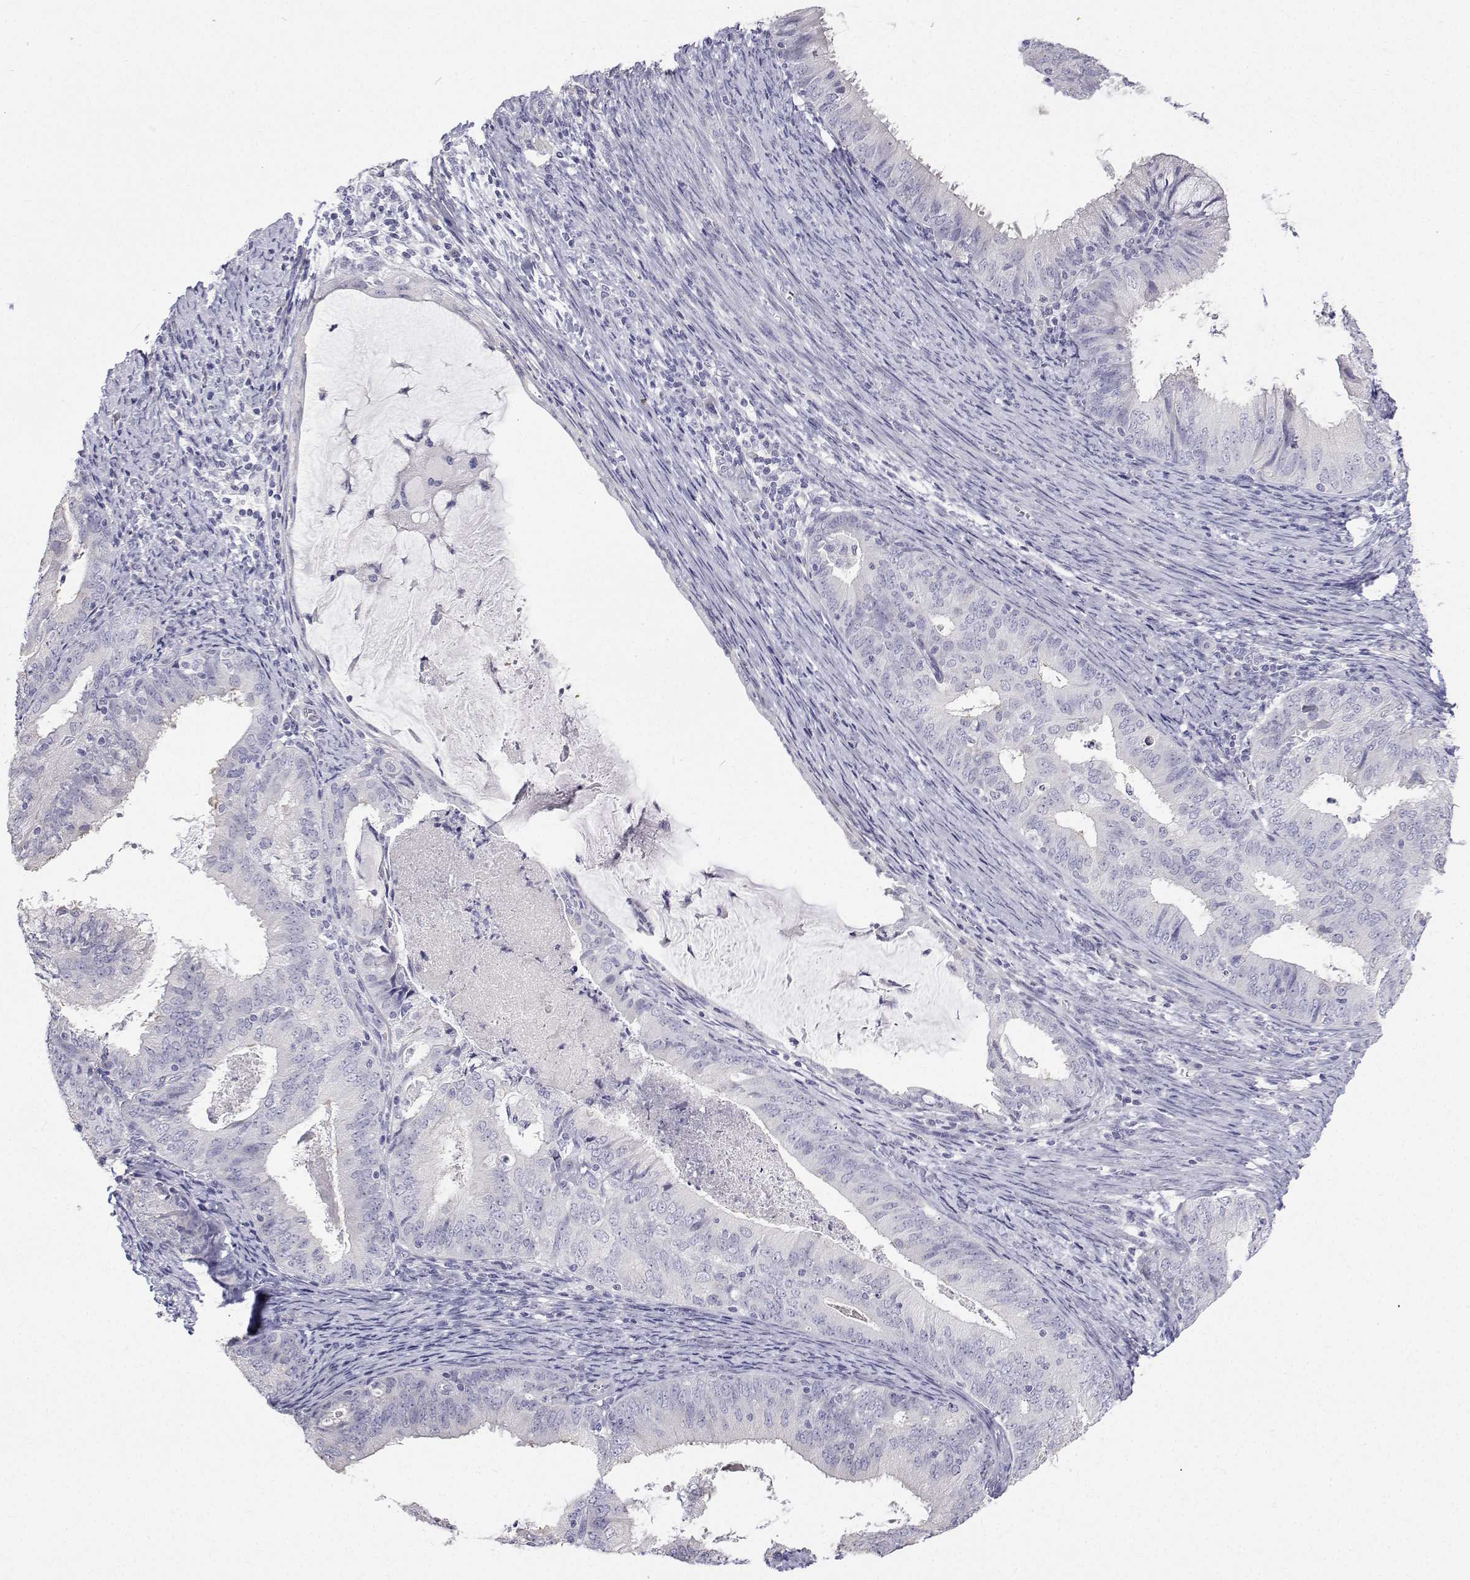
{"staining": {"intensity": "negative", "quantity": "none", "location": "none"}, "tissue": "endometrial cancer", "cell_type": "Tumor cells", "image_type": "cancer", "snomed": [{"axis": "morphology", "description": "Adenocarcinoma, NOS"}, {"axis": "topography", "description": "Endometrium"}], "caption": "High power microscopy image of an immunohistochemistry (IHC) photomicrograph of endometrial cancer (adenocarcinoma), revealing no significant staining in tumor cells.", "gene": "ANKRD65", "patient": {"sex": "female", "age": 57}}